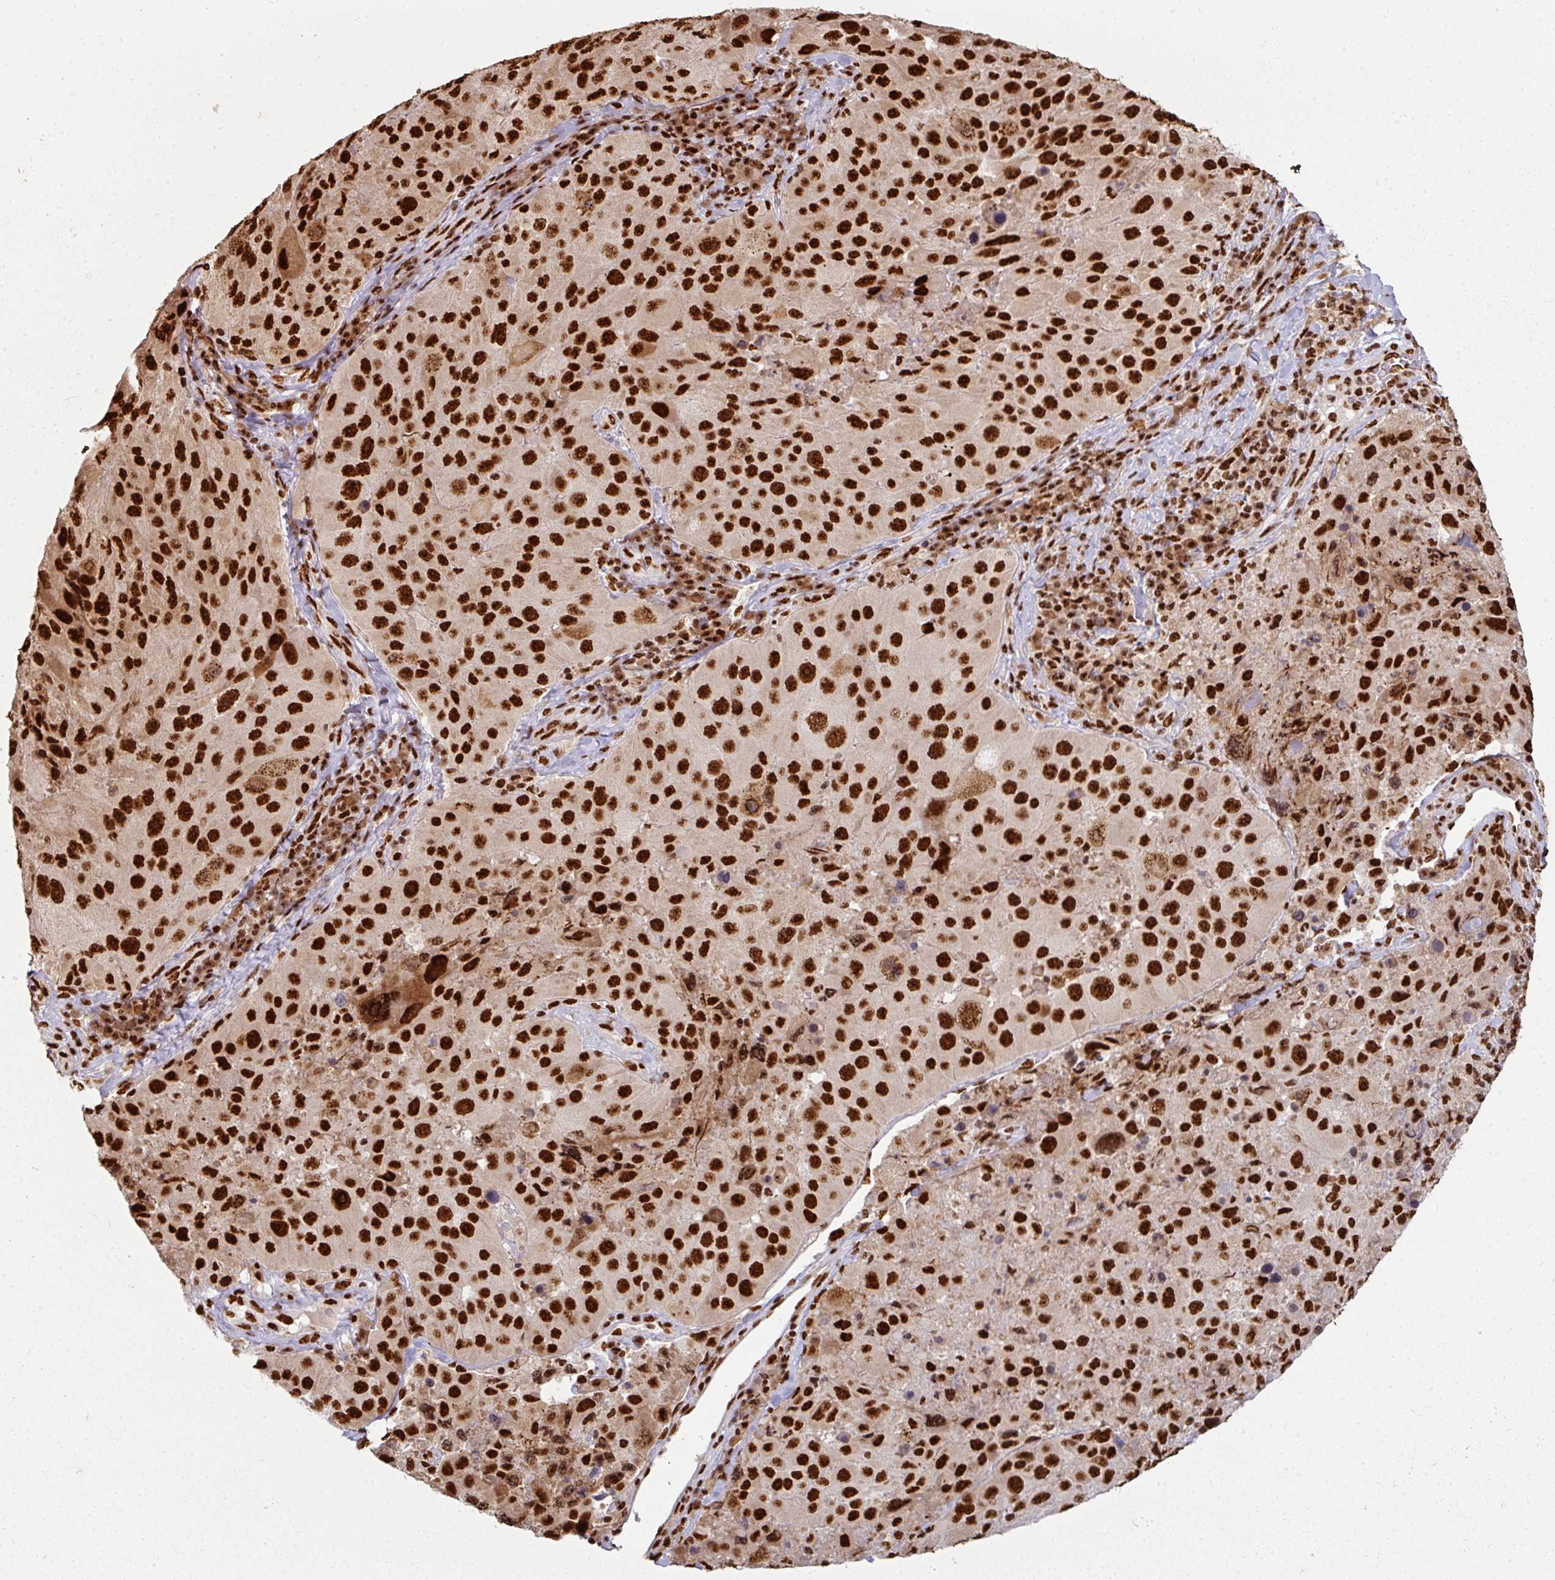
{"staining": {"intensity": "strong", "quantity": ">75%", "location": "nuclear"}, "tissue": "melanoma", "cell_type": "Tumor cells", "image_type": "cancer", "snomed": [{"axis": "morphology", "description": "Malignant melanoma, Metastatic site"}, {"axis": "topography", "description": "Lymph node"}], "caption": "Immunohistochemical staining of human malignant melanoma (metastatic site) exhibits strong nuclear protein expression in approximately >75% of tumor cells.", "gene": "SIK3", "patient": {"sex": "male", "age": 62}}